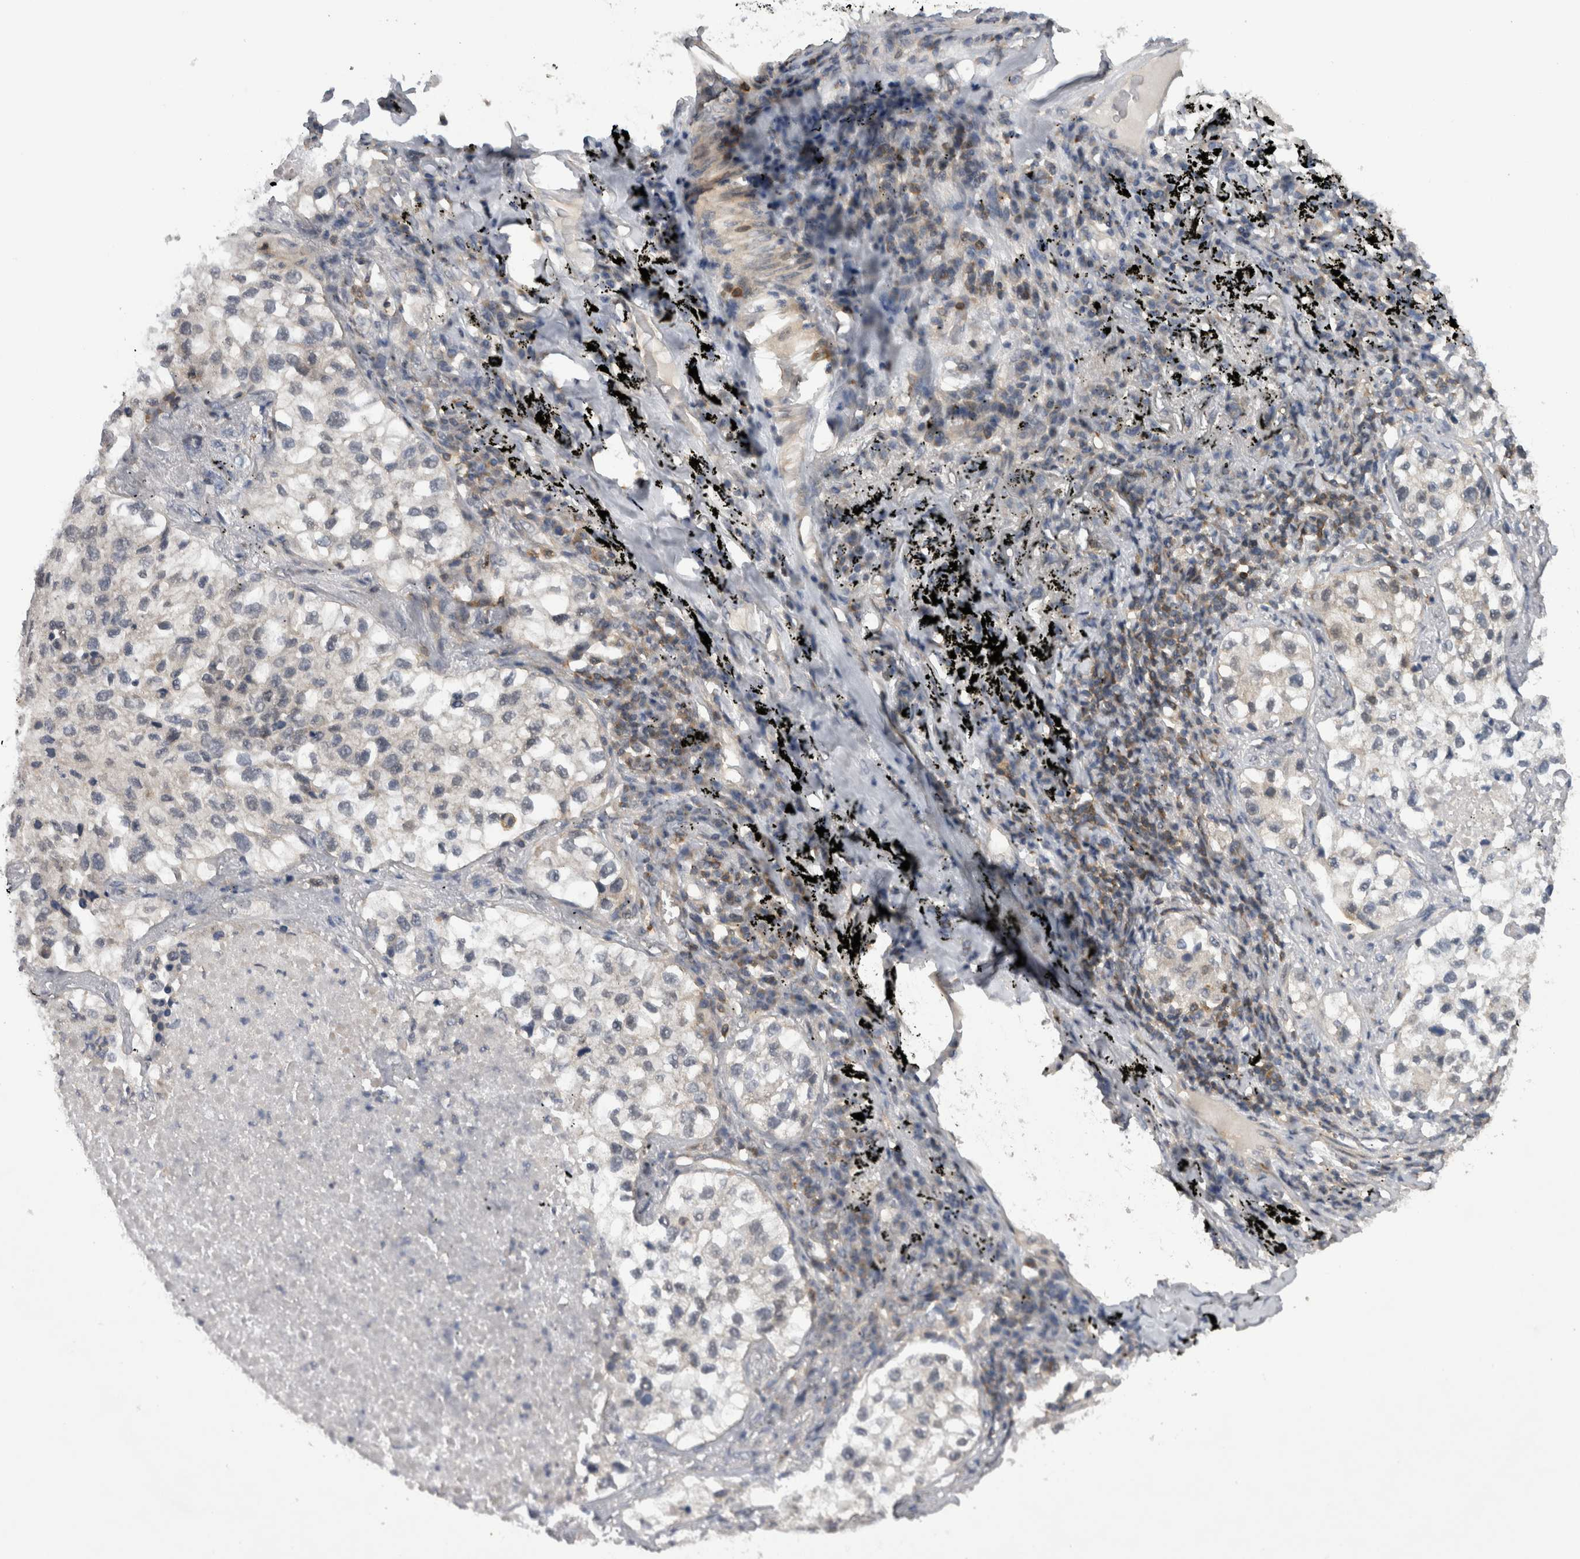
{"staining": {"intensity": "negative", "quantity": "none", "location": "none"}, "tissue": "lung cancer", "cell_type": "Tumor cells", "image_type": "cancer", "snomed": [{"axis": "morphology", "description": "Adenocarcinoma, NOS"}, {"axis": "topography", "description": "Lung"}], "caption": "Lung adenocarcinoma was stained to show a protein in brown. There is no significant expression in tumor cells.", "gene": "NFATC2", "patient": {"sex": "male", "age": 63}}